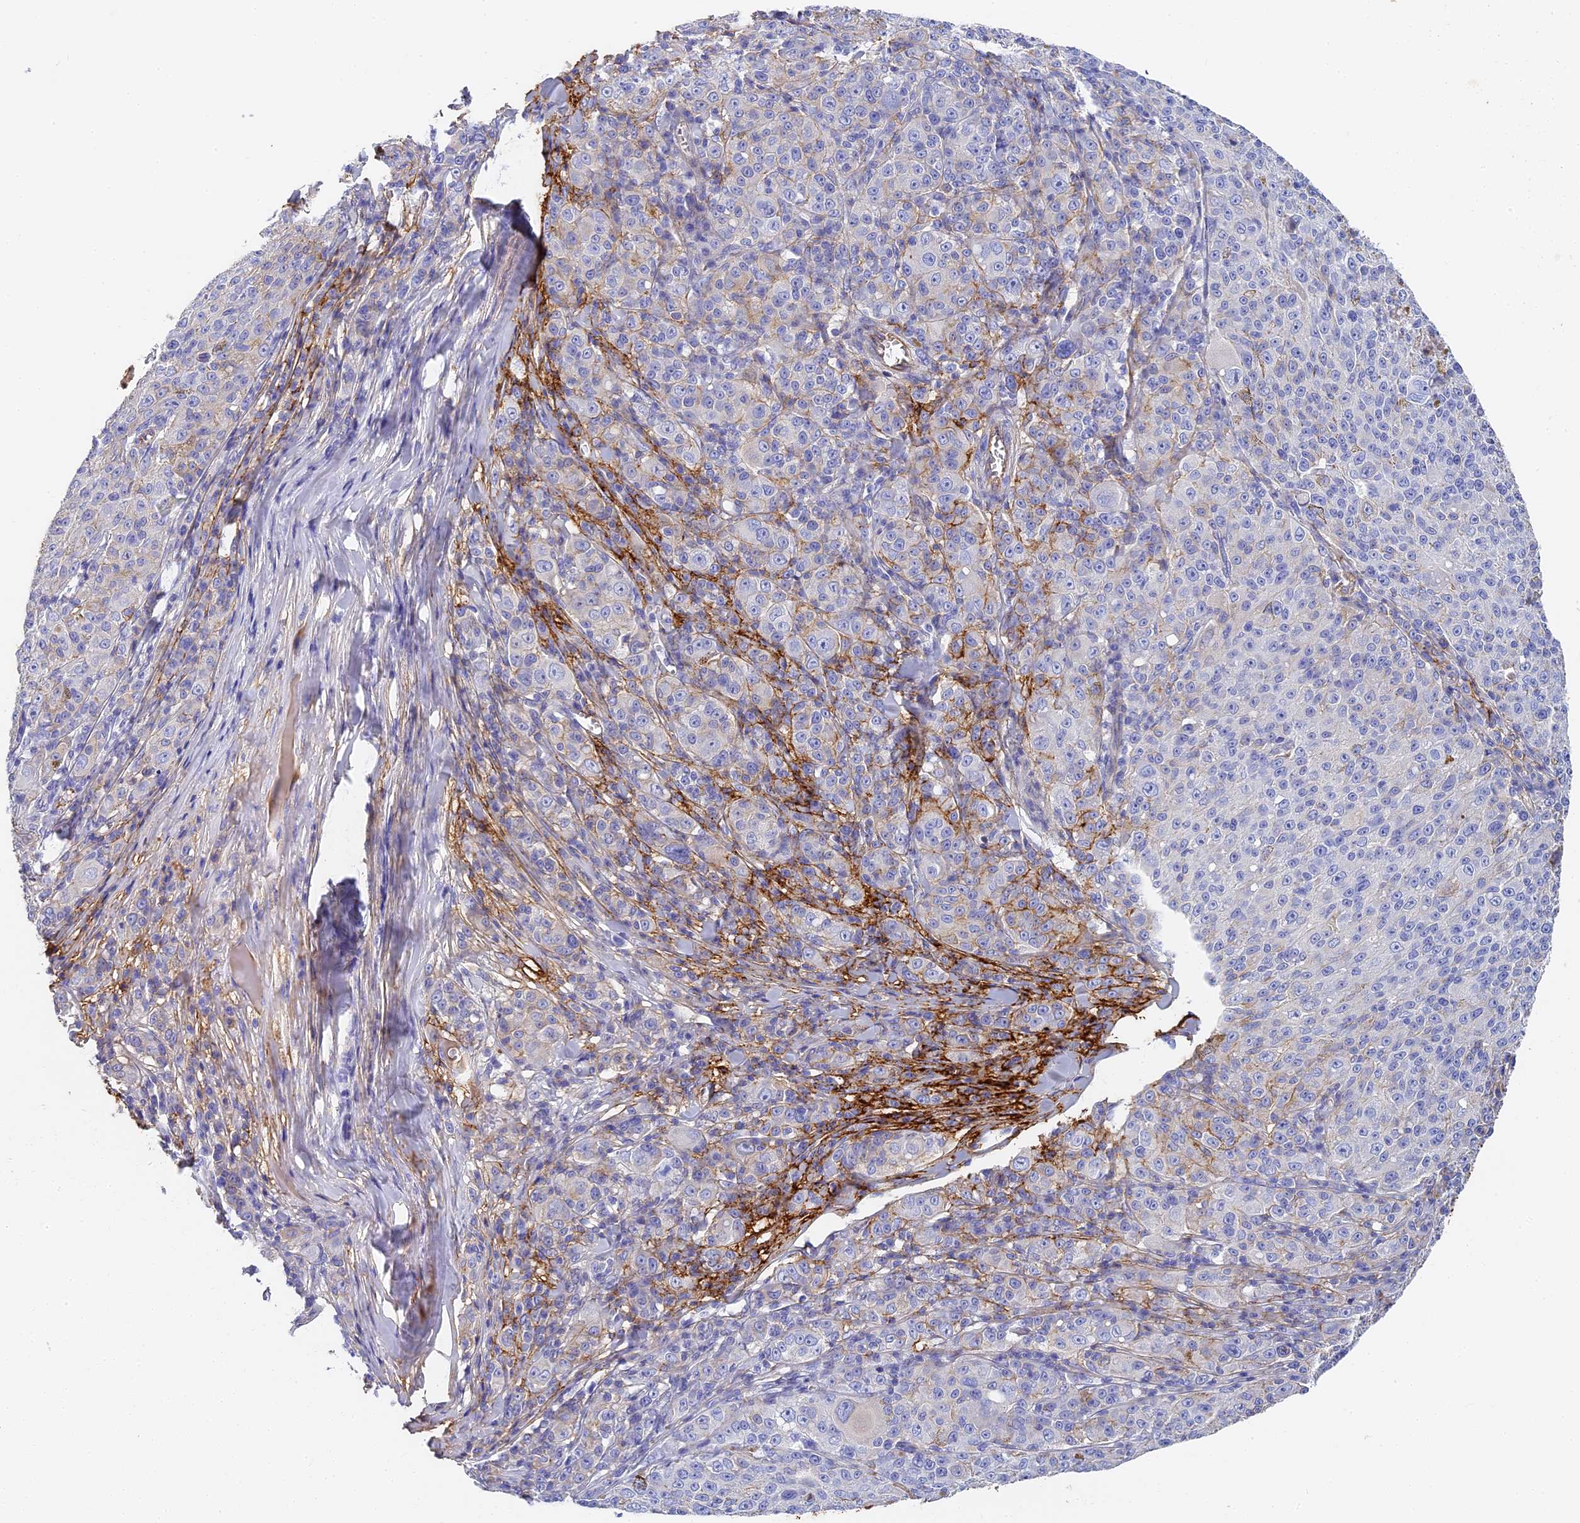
{"staining": {"intensity": "negative", "quantity": "none", "location": "none"}, "tissue": "melanoma", "cell_type": "Tumor cells", "image_type": "cancer", "snomed": [{"axis": "morphology", "description": "Malignant melanoma, NOS"}, {"axis": "topography", "description": "Skin"}], "caption": "IHC image of neoplastic tissue: human melanoma stained with DAB displays no significant protein staining in tumor cells.", "gene": "ITIH1", "patient": {"sex": "female", "age": 52}}